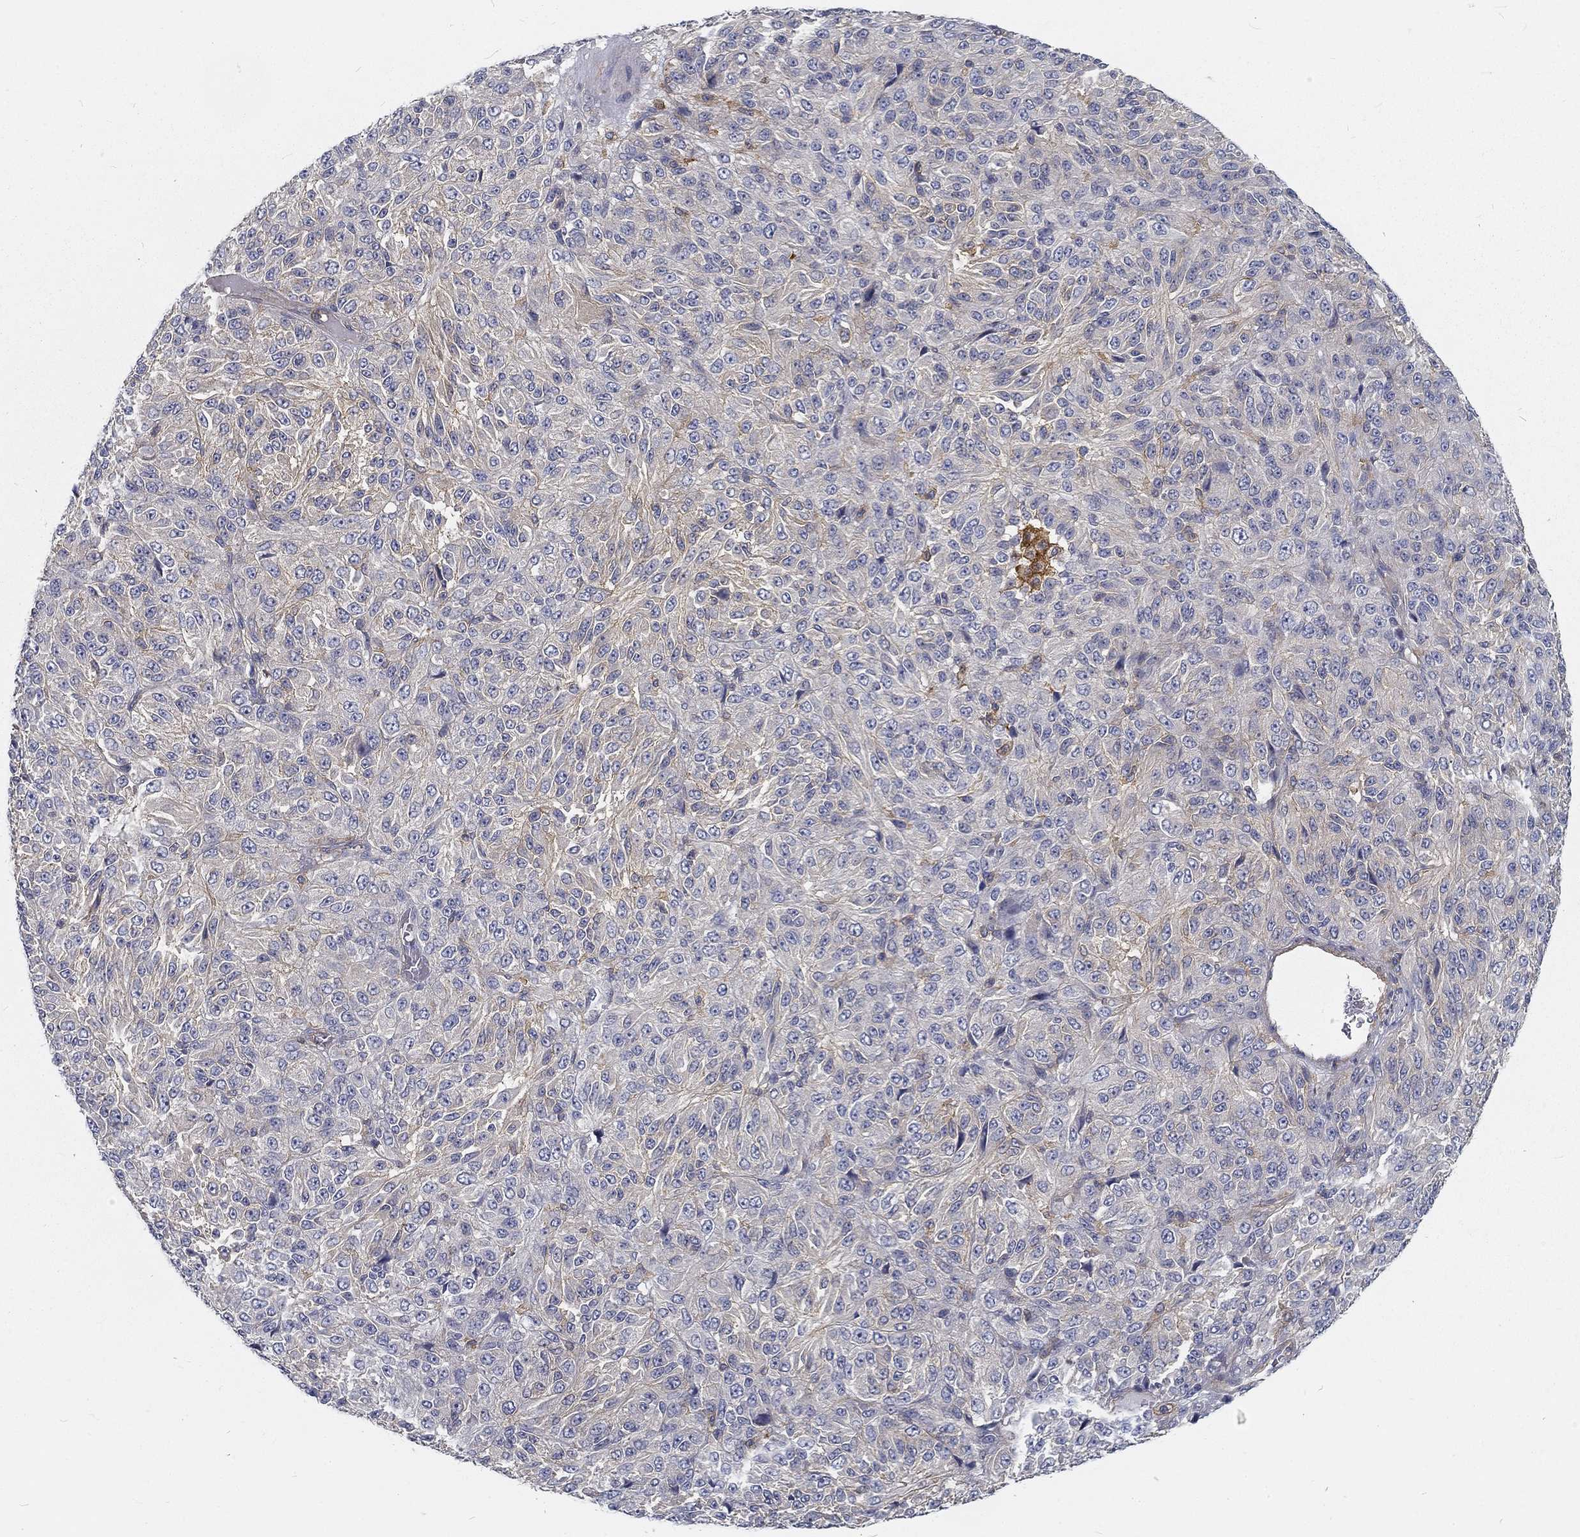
{"staining": {"intensity": "negative", "quantity": "none", "location": "none"}, "tissue": "melanoma", "cell_type": "Tumor cells", "image_type": "cancer", "snomed": [{"axis": "morphology", "description": "Malignant melanoma, Metastatic site"}, {"axis": "topography", "description": "Brain"}], "caption": "There is no significant expression in tumor cells of malignant melanoma (metastatic site). Nuclei are stained in blue.", "gene": "MTMR11", "patient": {"sex": "female", "age": 56}}